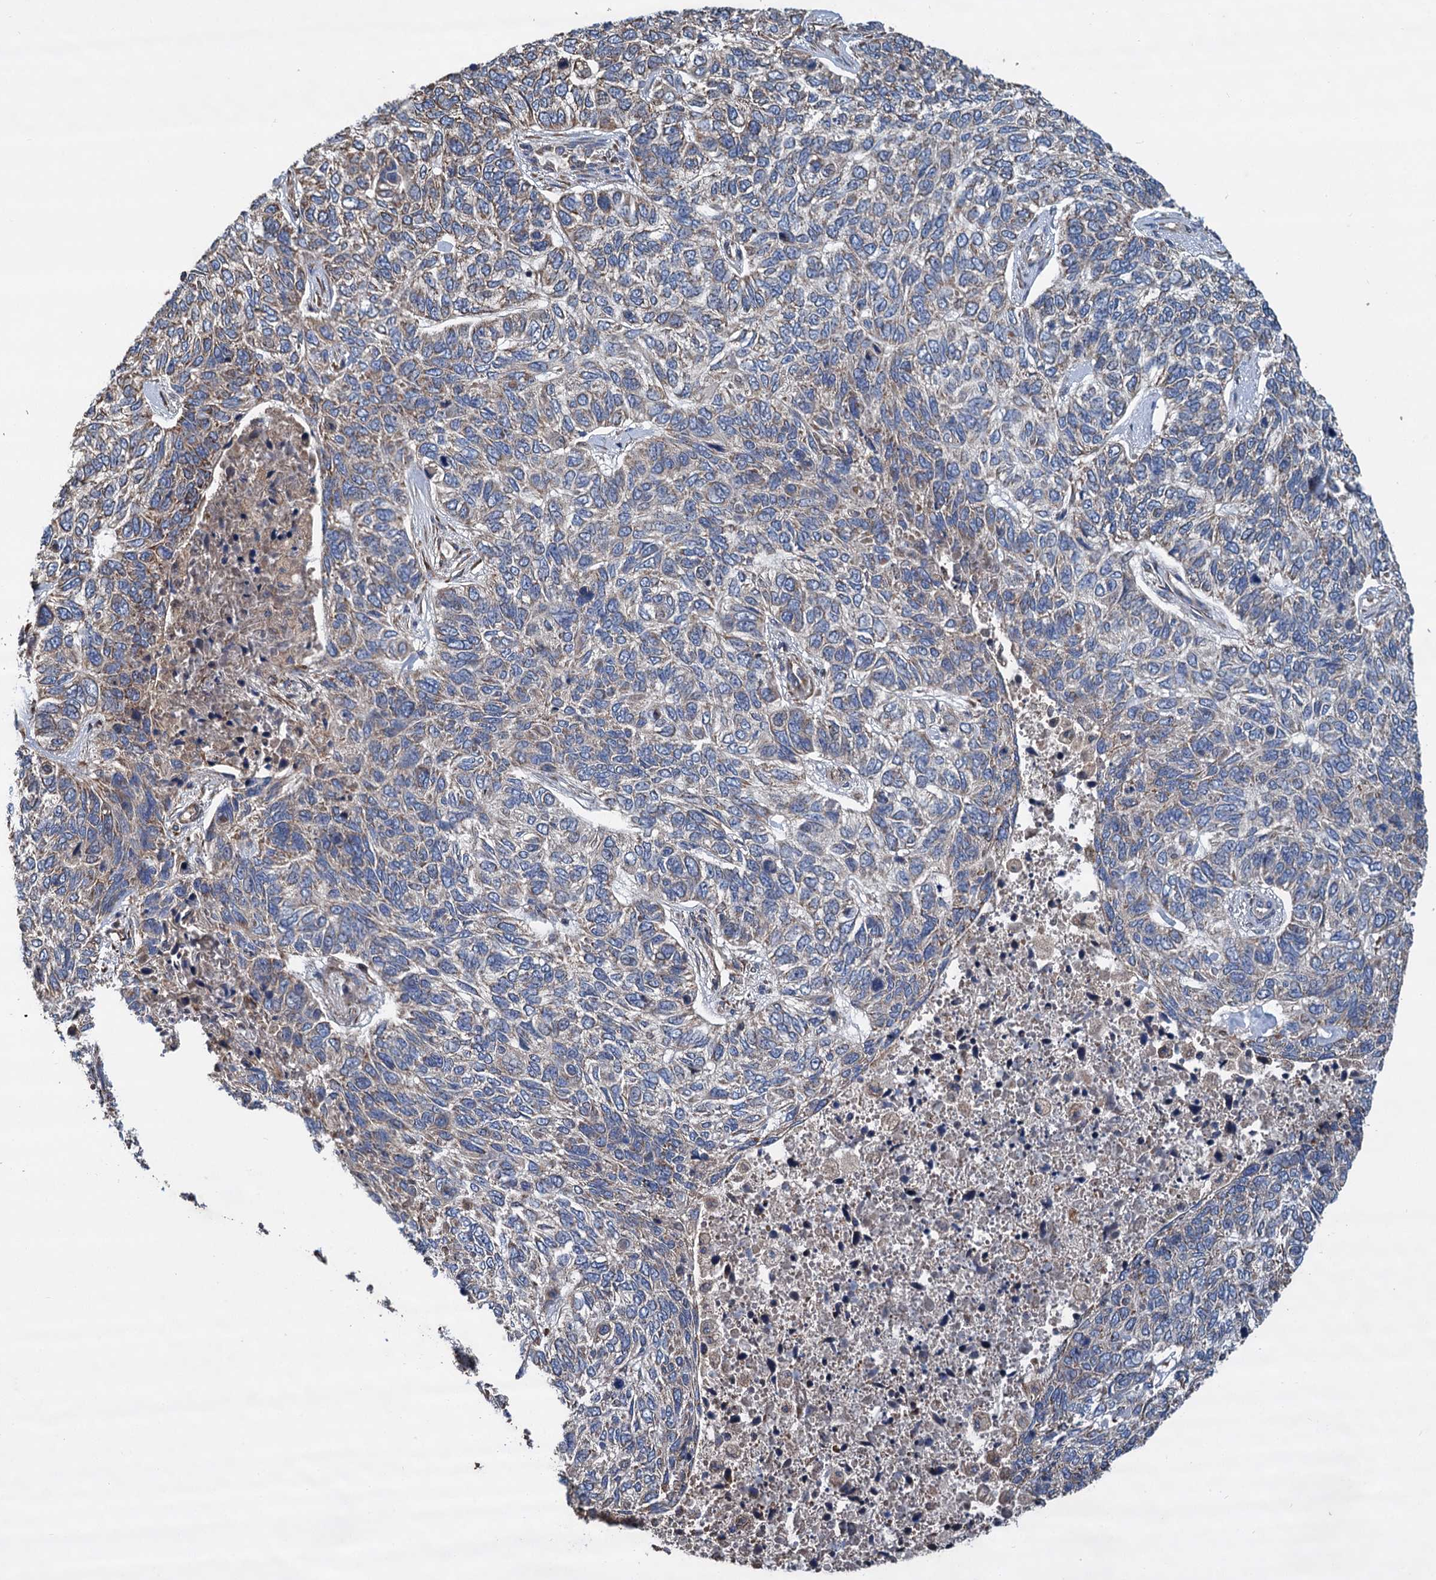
{"staining": {"intensity": "weak", "quantity": "<25%", "location": "cytoplasmic/membranous"}, "tissue": "skin cancer", "cell_type": "Tumor cells", "image_type": "cancer", "snomed": [{"axis": "morphology", "description": "Basal cell carcinoma"}, {"axis": "topography", "description": "Skin"}], "caption": "The histopathology image demonstrates no staining of tumor cells in skin basal cell carcinoma.", "gene": "LINS1", "patient": {"sex": "female", "age": 65}}